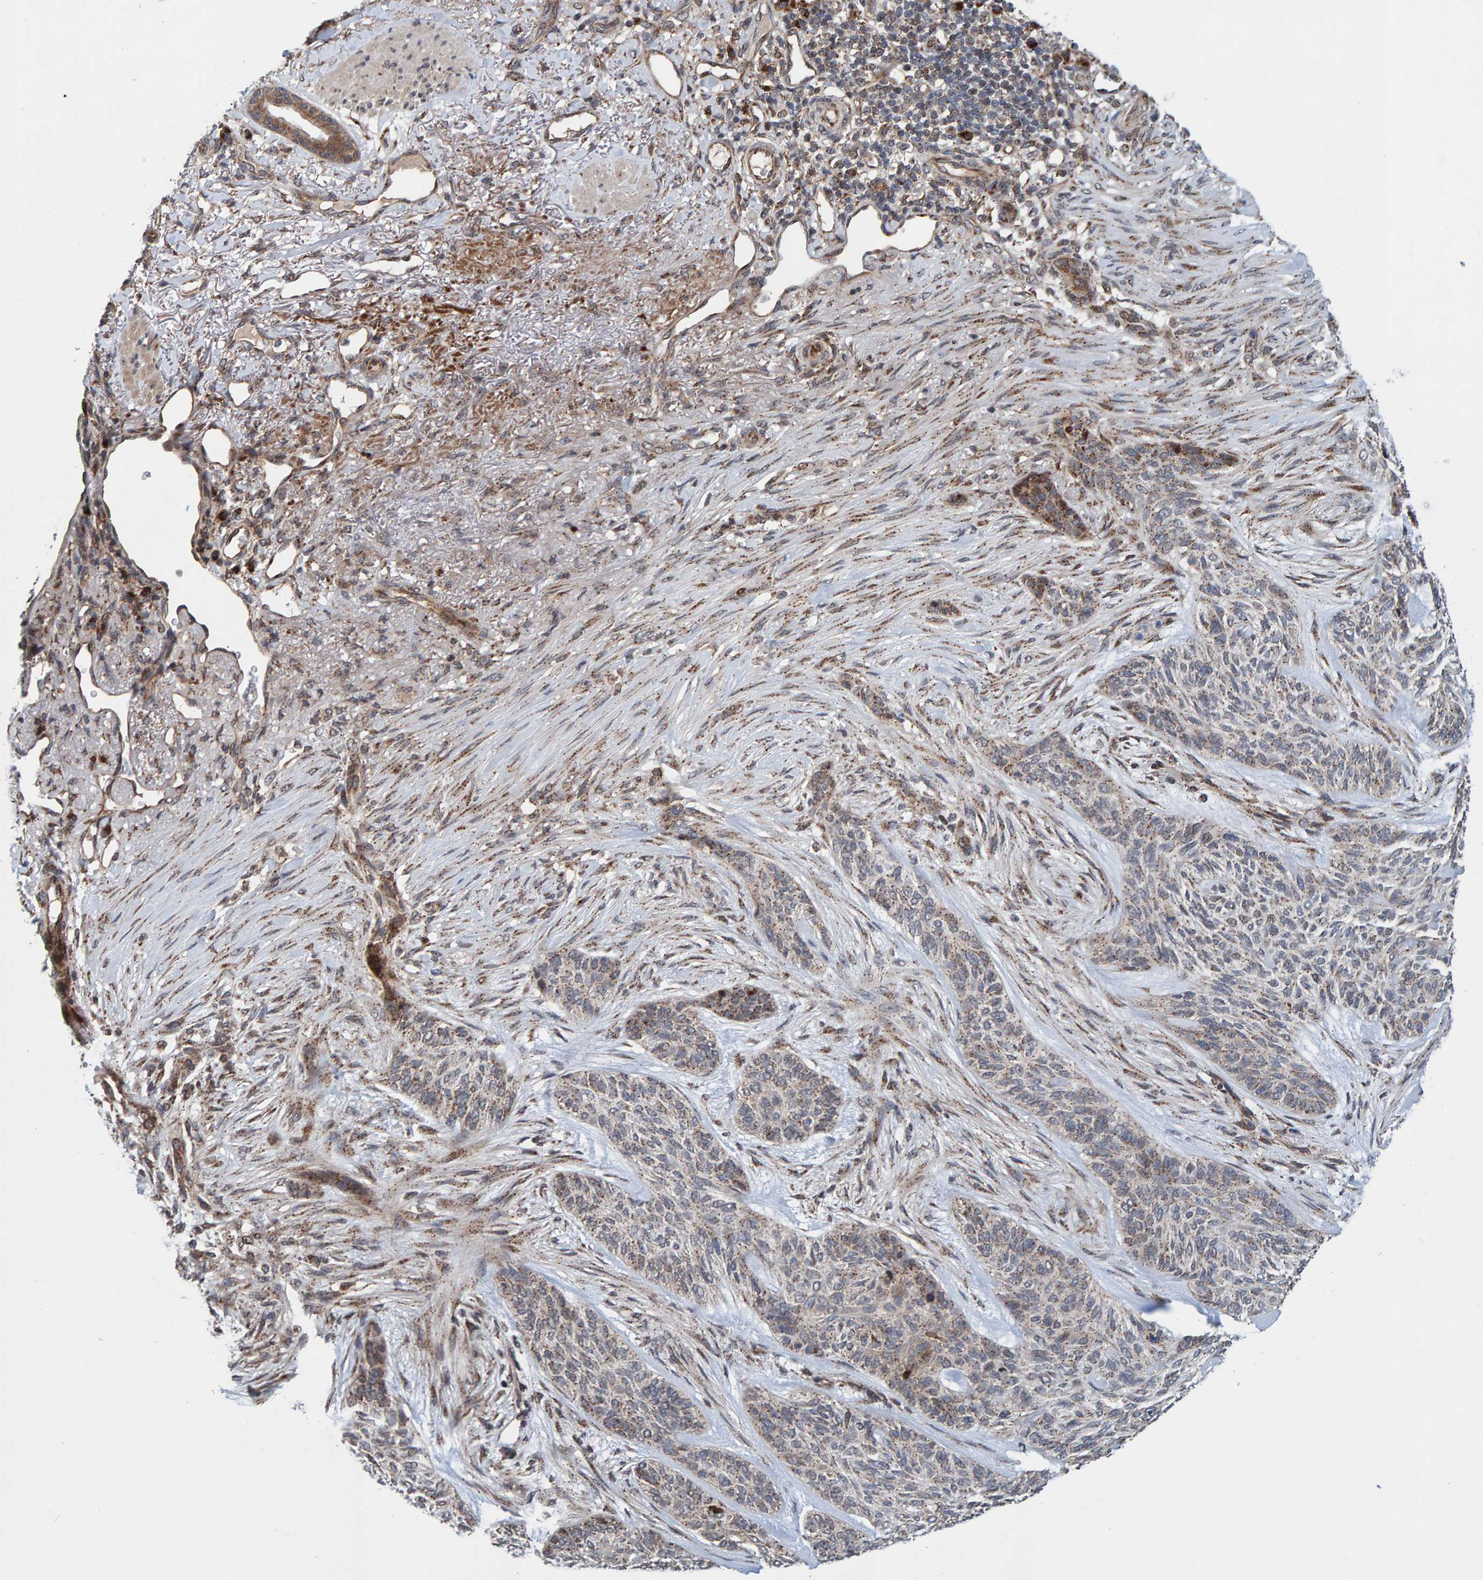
{"staining": {"intensity": "weak", "quantity": ">75%", "location": "cytoplasmic/membranous"}, "tissue": "skin cancer", "cell_type": "Tumor cells", "image_type": "cancer", "snomed": [{"axis": "morphology", "description": "Basal cell carcinoma"}, {"axis": "topography", "description": "Skin"}], "caption": "A brown stain labels weak cytoplasmic/membranous expression of a protein in basal cell carcinoma (skin) tumor cells. Nuclei are stained in blue.", "gene": "CCDC25", "patient": {"sex": "male", "age": 55}}